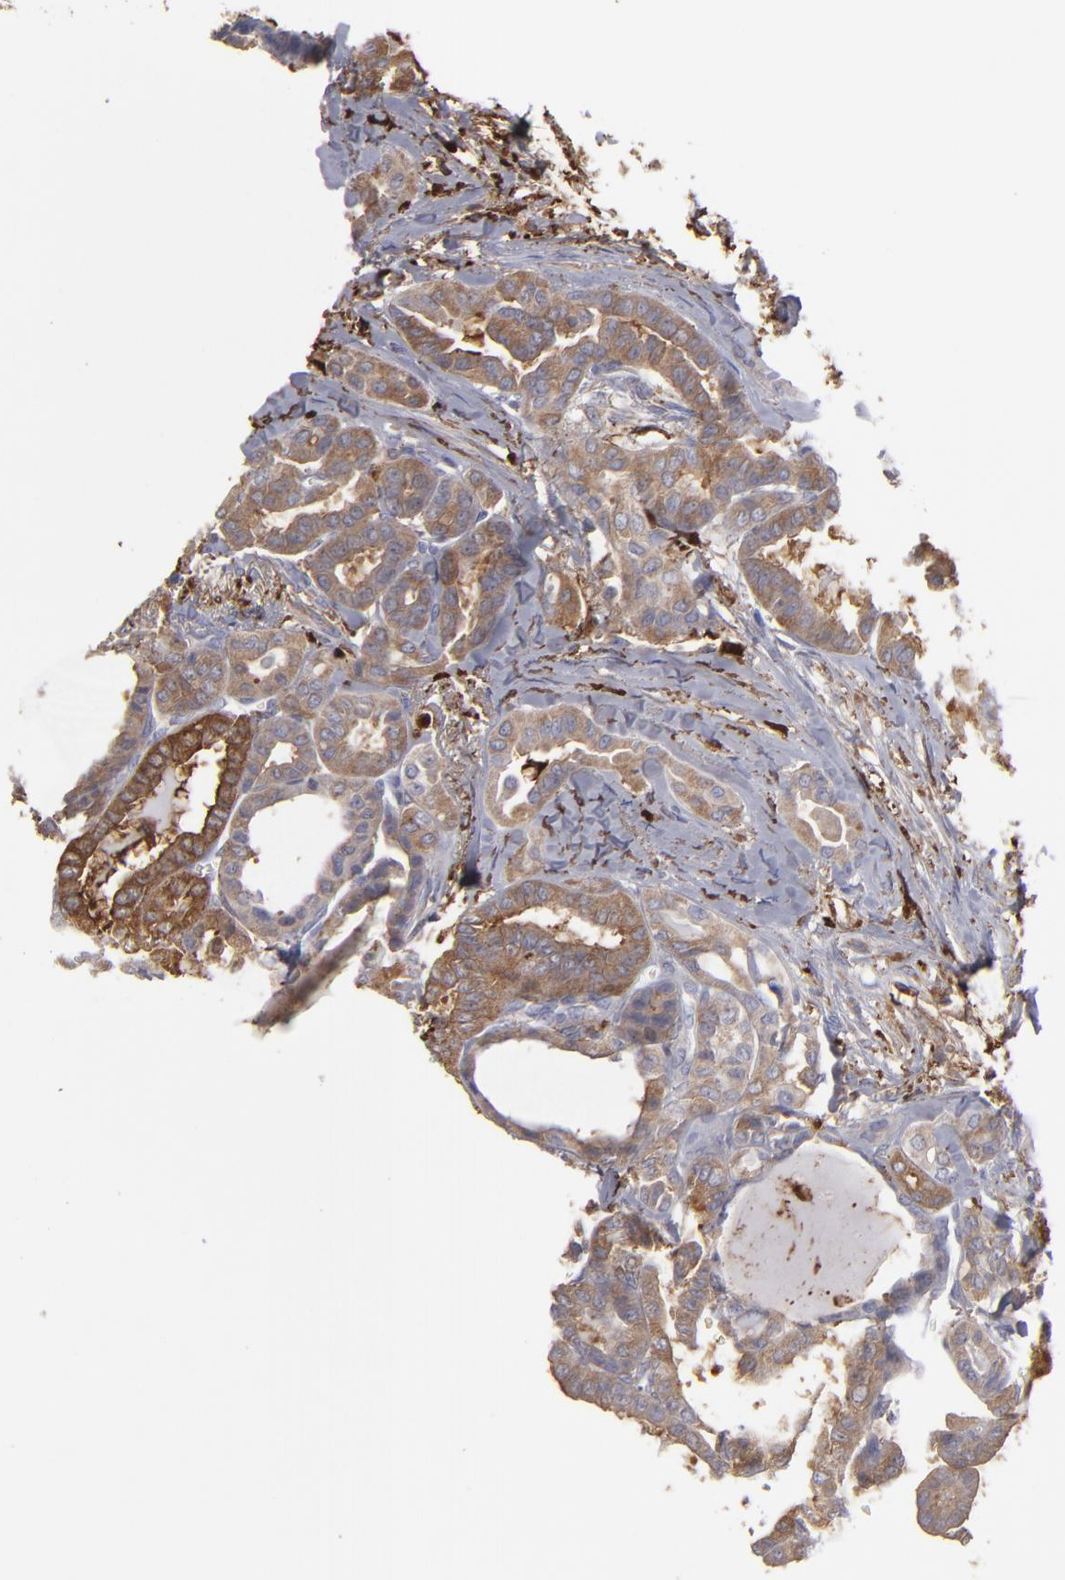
{"staining": {"intensity": "moderate", "quantity": ">75%", "location": "cytoplasmic/membranous"}, "tissue": "thyroid cancer", "cell_type": "Tumor cells", "image_type": "cancer", "snomed": [{"axis": "morphology", "description": "Carcinoma, NOS"}, {"axis": "topography", "description": "Thyroid gland"}], "caption": "Brown immunohistochemical staining in thyroid carcinoma exhibits moderate cytoplasmic/membranous expression in approximately >75% of tumor cells. (IHC, brightfield microscopy, high magnification).", "gene": "ODC1", "patient": {"sex": "female", "age": 91}}